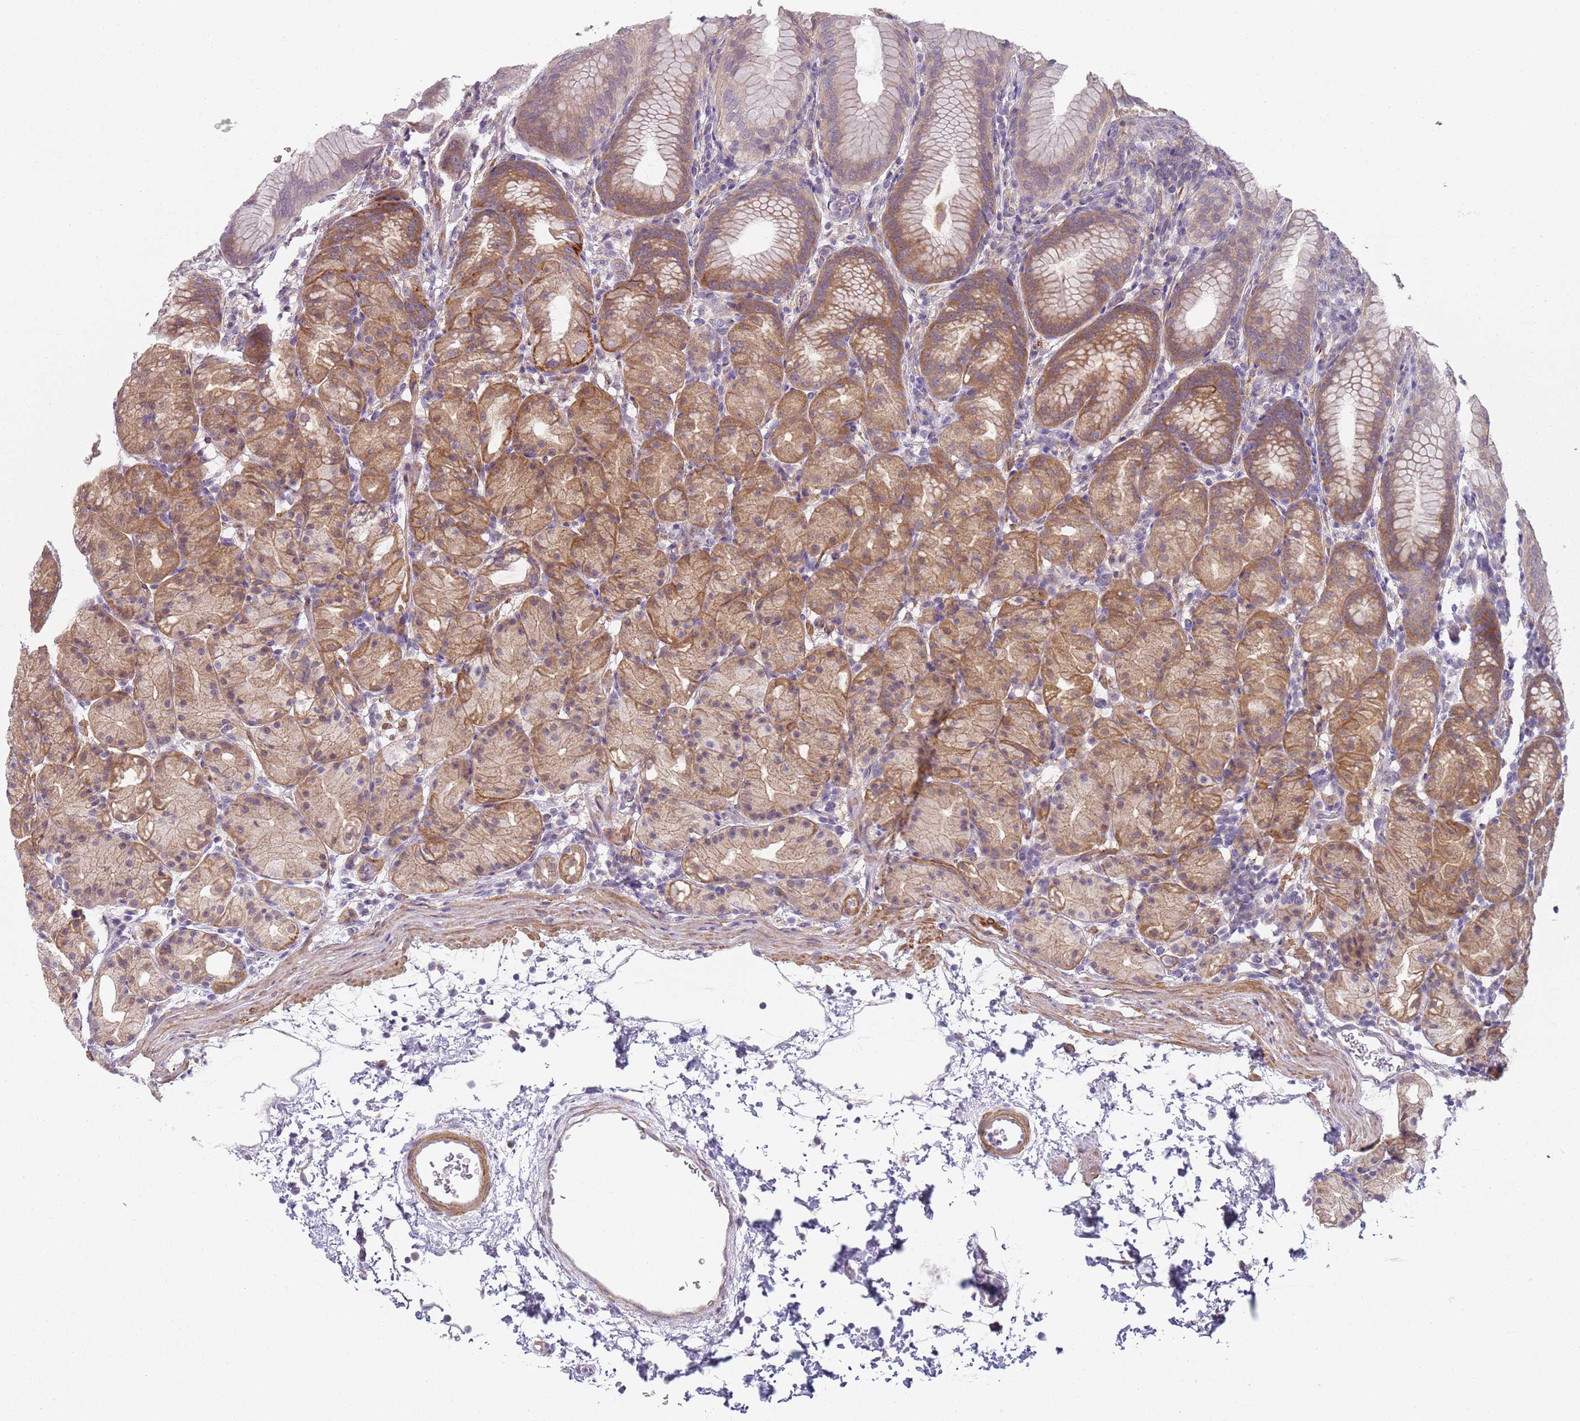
{"staining": {"intensity": "moderate", "quantity": ">75%", "location": "cytoplasmic/membranous"}, "tissue": "stomach", "cell_type": "Glandular cells", "image_type": "normal", "snomed": [{"axis": "morphology", "description": "Normal tissue, NOS"}, {"axis": "topography", "description": "Stomach, upper"}], "caption": "Stomach stained with a brown dye exhibits moderate cytoplasmic/membranous positive expression in approximately >75% of glandular cells.", "gene": "SLC26A6", "patient": {"sex": "male", "age": 48}}